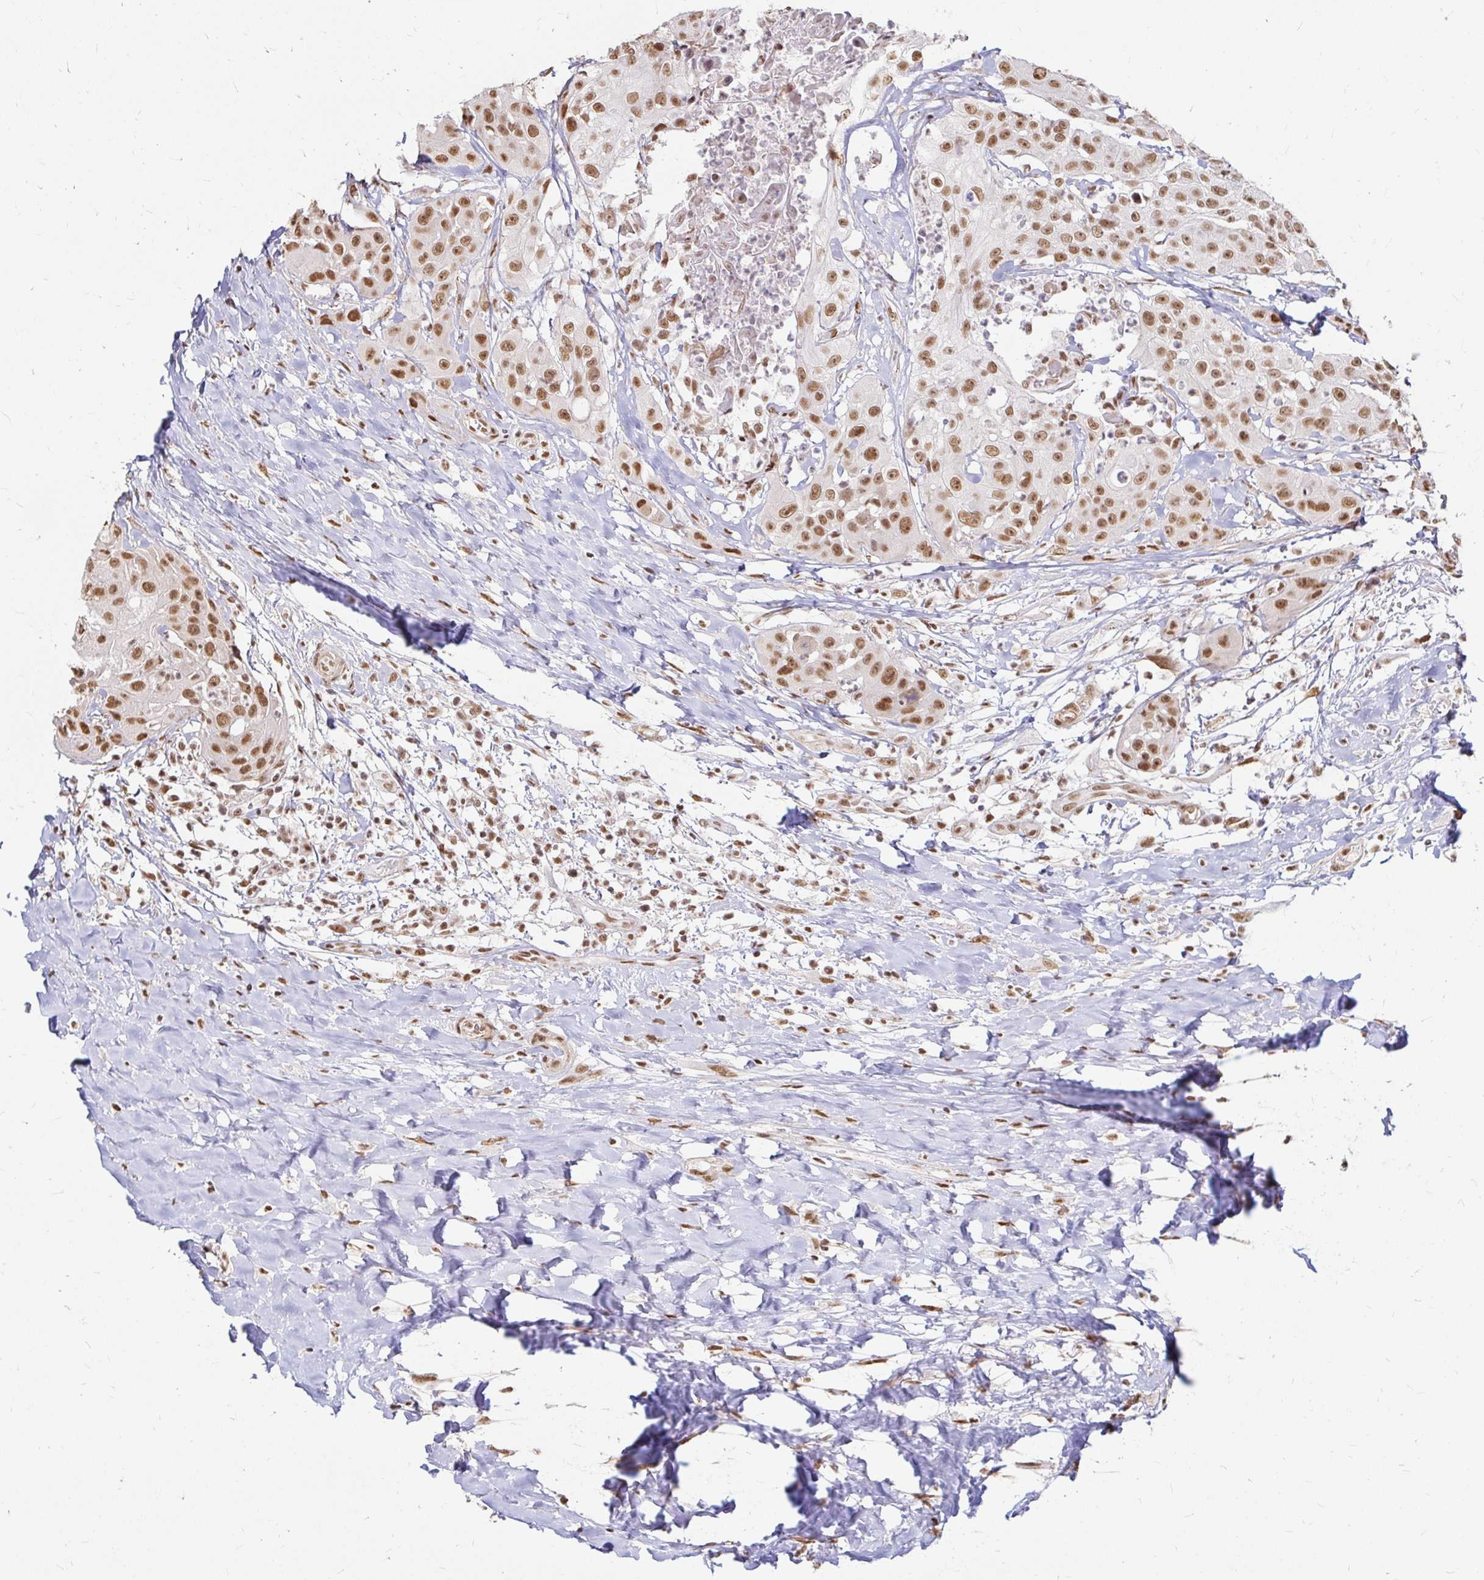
{"staining": {"intensity": "moderate", "quantity": ">75%", "location": "nuclear"}, "tissue": "head and neck cancer", "cell_type": "Tumor cells", "image_type": "cancer", "snomed": [{"axis": "morphology", "description": "Squamous cell carcinoma, NOS"}, {"axis": "topography", "description": "Head-Neck"}], "caption": "A high-resolution photomicrograph shows IHC staining of squamous cell carcinoma (head and neck), which demonstrates moderate nuclear staining in approximately >75% of tumor cells. (brown staining indicates protein expression, while blue staining denotes nuclei).", "gene": "HNRNPU", "patient": {"sex": "male", "age": 83}}